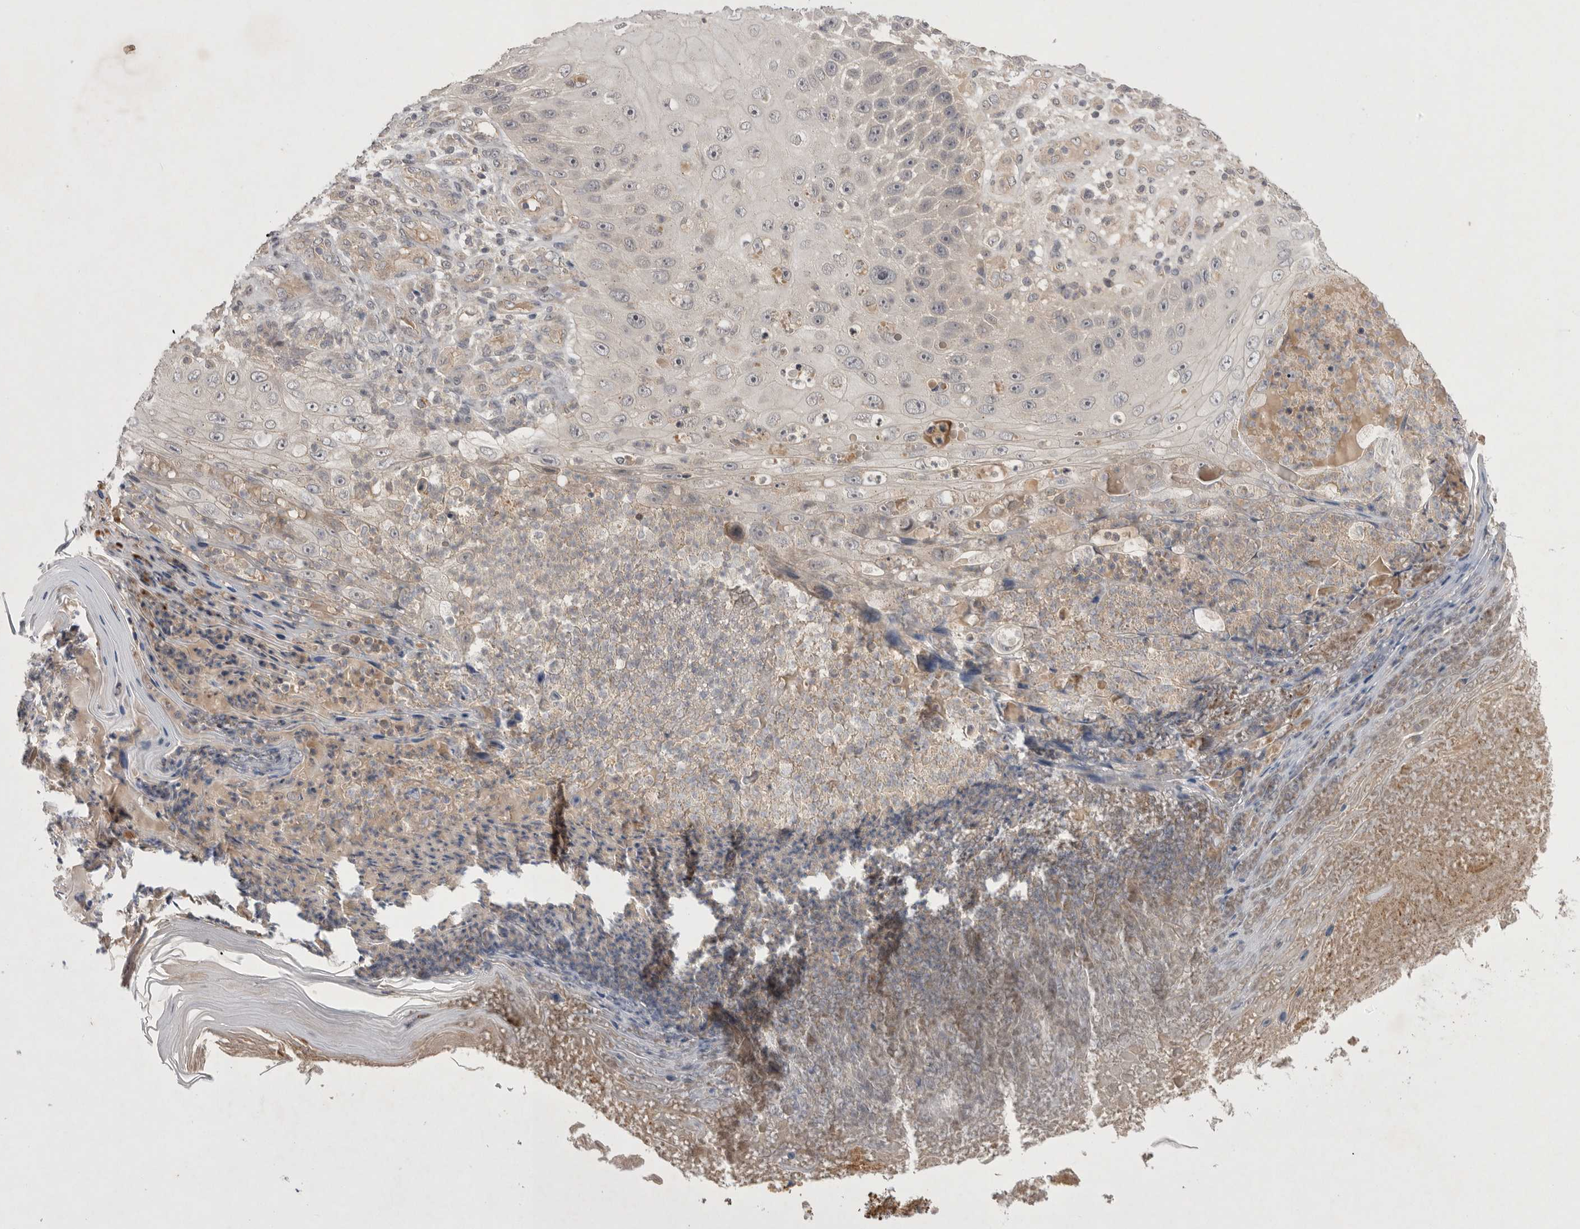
{"staining": {"intensity": "negative", "quantity": "none", "location": "none"}, "tissue": "skin cancer", "cell_type": "Tumor cells", "image_type": "cancer", "snomed": [{"axis": "morphology", "description": "Squamous cell carcinoma, NOS"}, {"axis": "topography", "description": "Skin"}], "caption": "This is an immunohistochemistry histopathology image of human skin squamous cell carcinoma. There is no staining in tumor cells.", "gene": "NRCAM", "patient": {"sex": "female", "age": 88}}